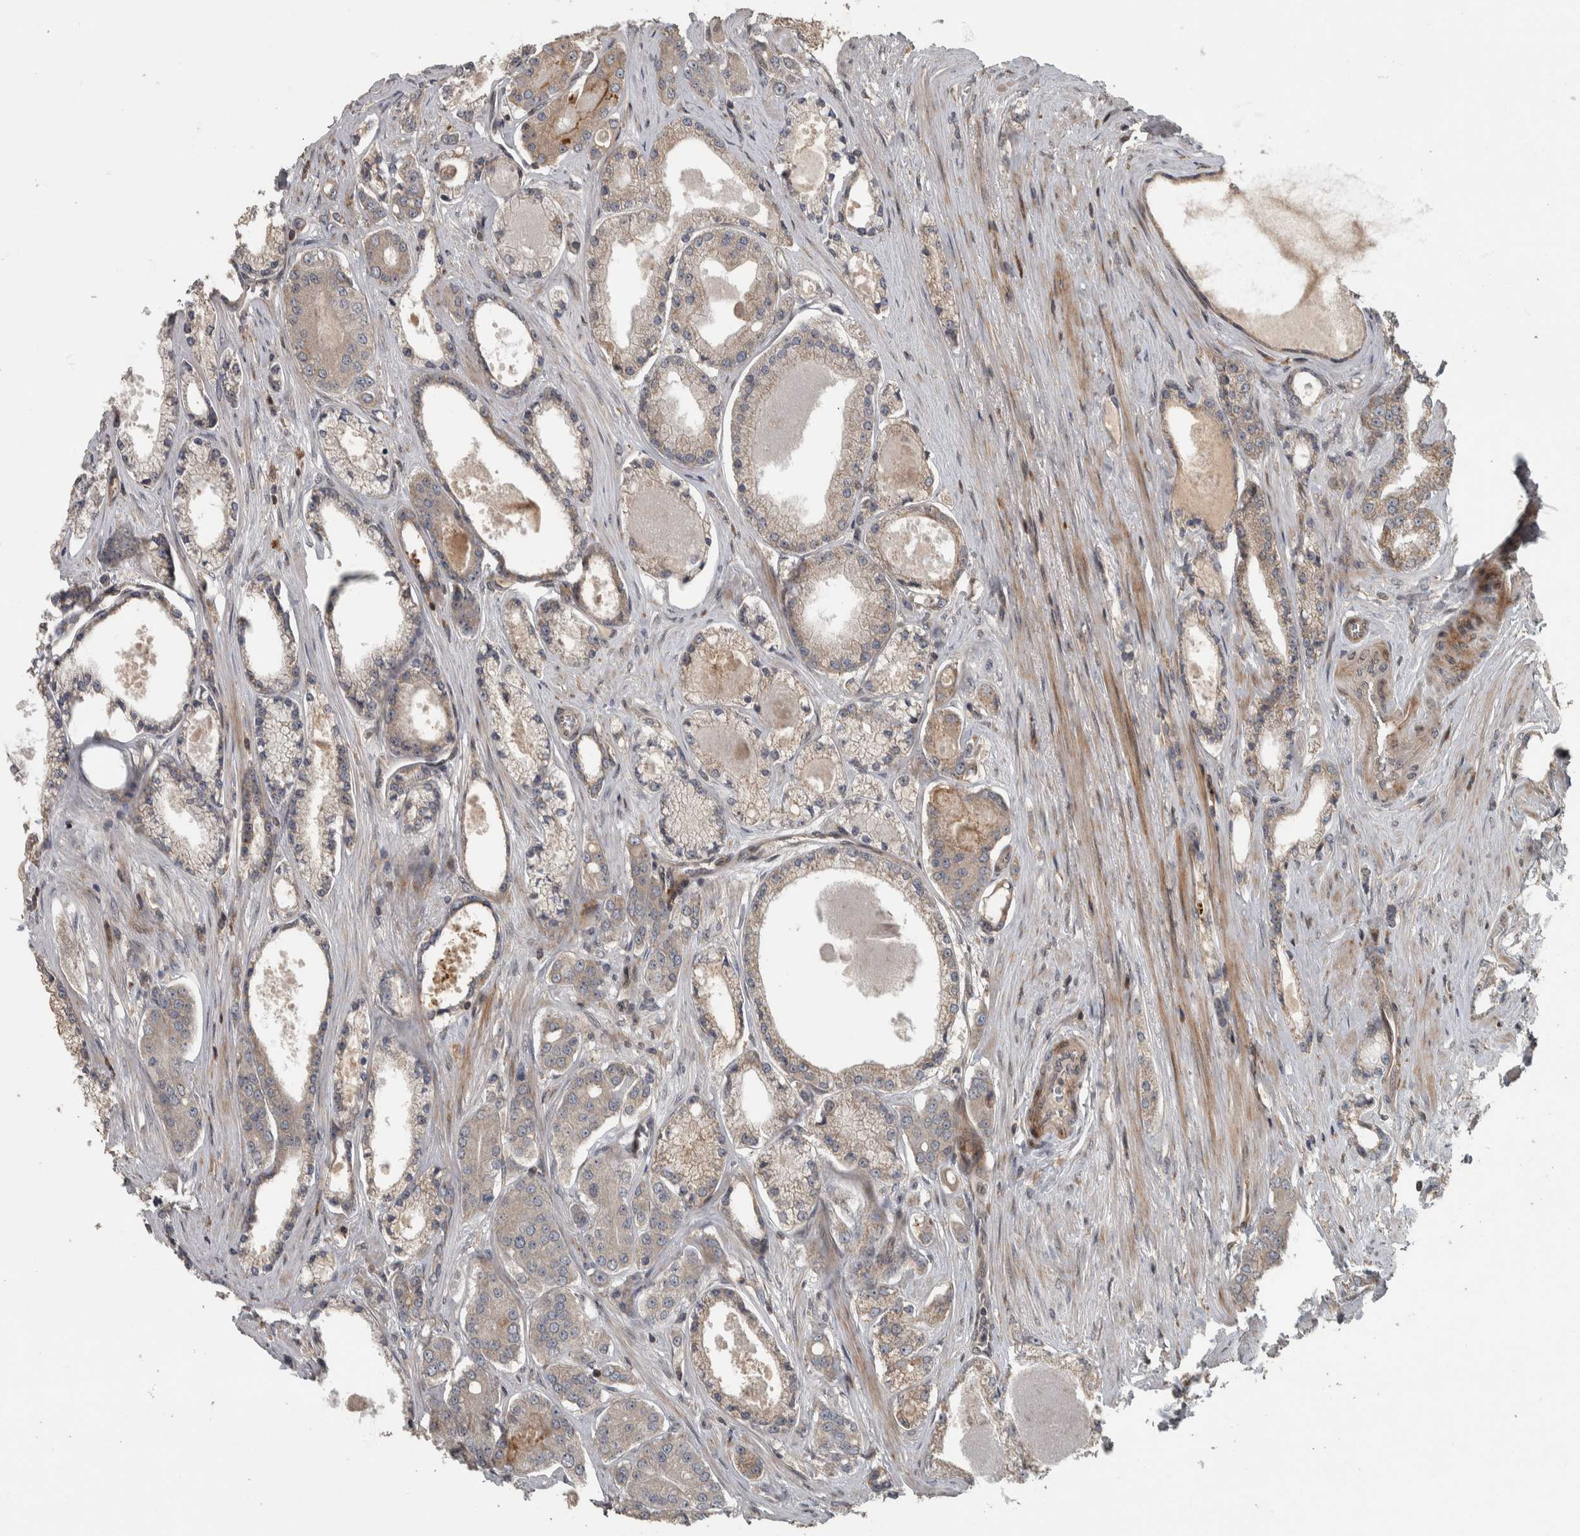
{"staining": {"intensity": "weak", "quantity": "<25%", "location": "cytoplasmic/membranous"}, "tissue": "prostate cancer", "cell_type": "Tumor cells", "image_type": "cancer", "snomed": [{"axis": "morphology", "description": "Adenocarcinoma, High grade"}, {"axis": "topography", "description": "Prostate"}], "caption": "DAB immunohistochemical staining of prostate cancer (adenocarcinoma (high-grade)) reveals no significant staining in tumor cells. (Stains: DAB (3,3'-diaminobenzidine) IHC with hematoxylin counter stain, Microscopy: brightfield microscopy at high magnification).", "gene": "ERAL1", "patient": {"sex": "male", "age": 71}}